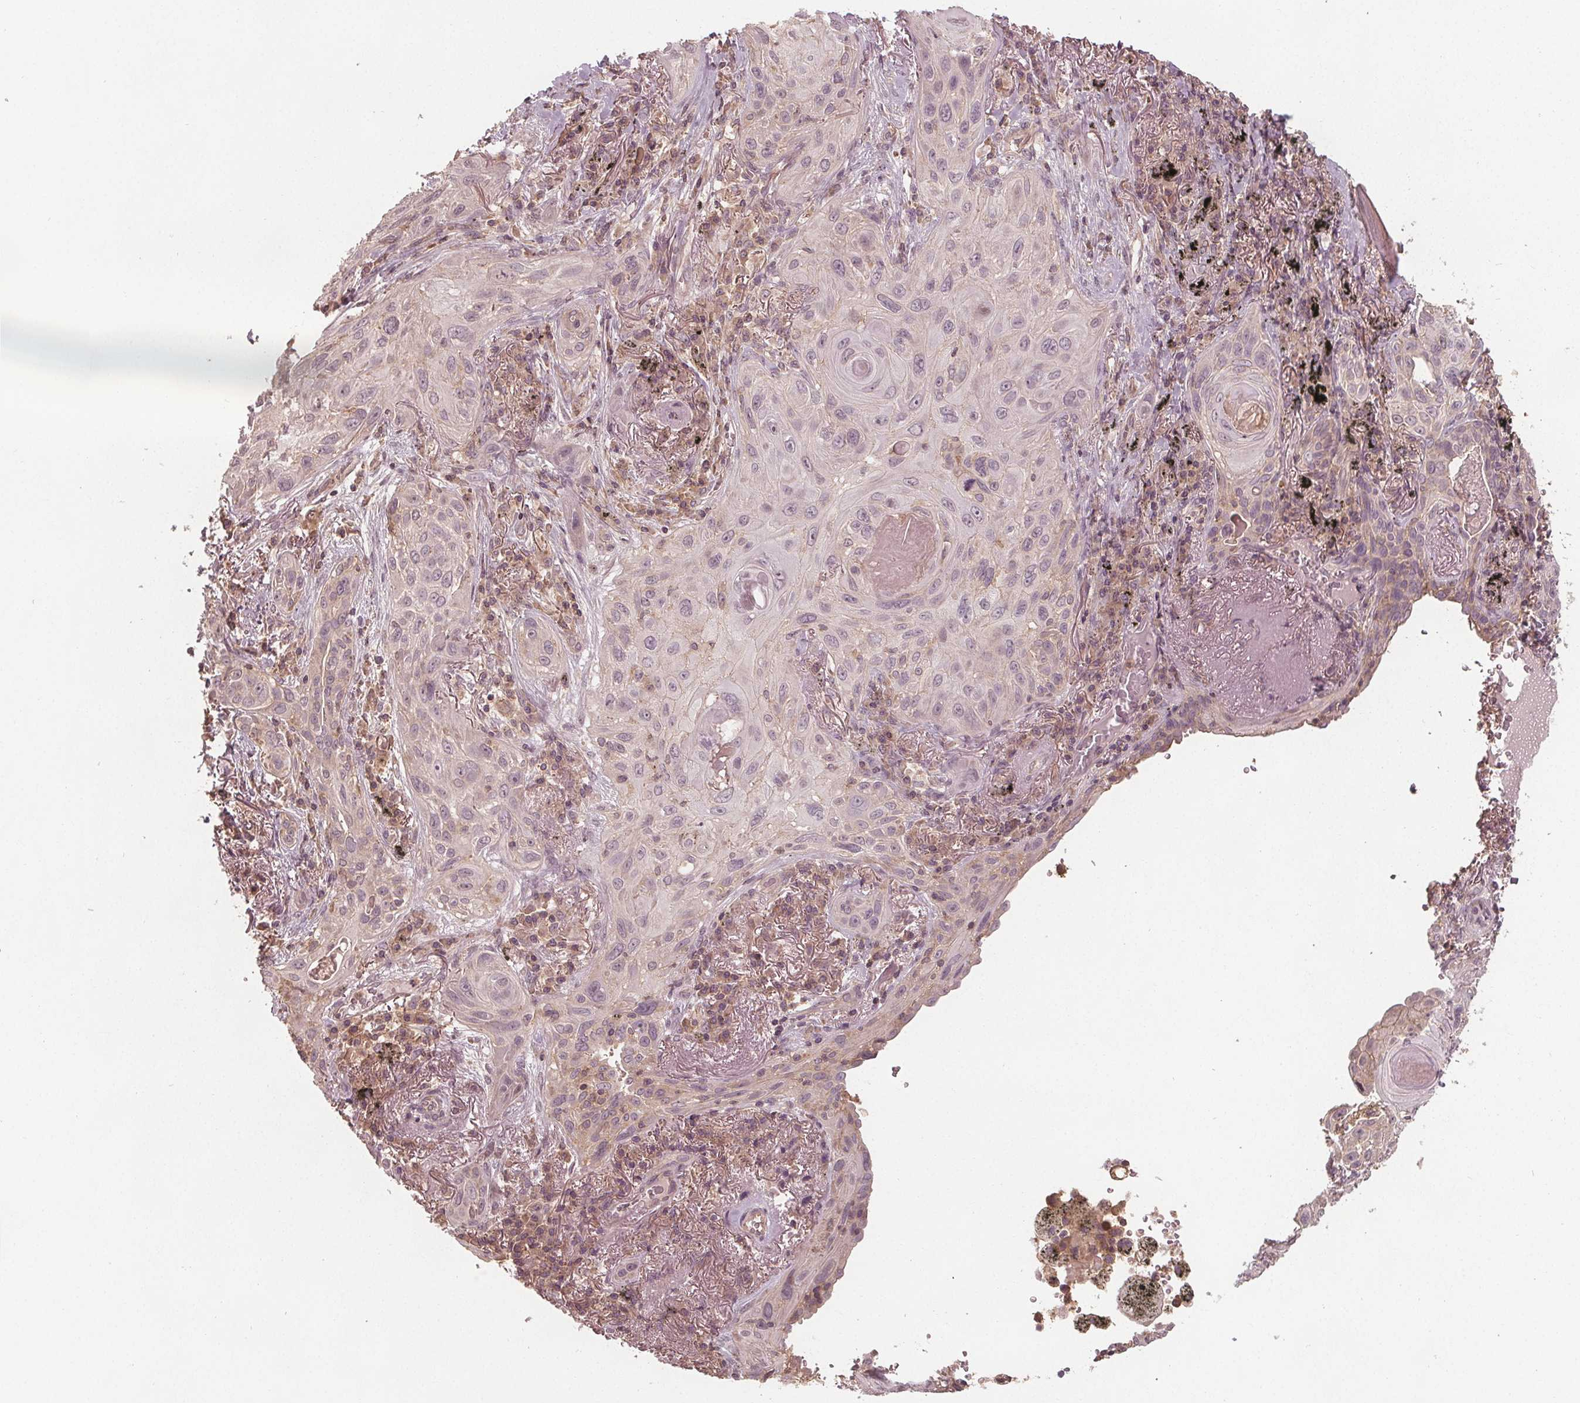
{"staining": {"intensity": "negative", "quantity": "none", "location": "none"}, "tissue": "lung cancer", "cell_type": "Tumor cells", "image_type": "cancer", "snomed": [{"axis": "morphology", "description": "Squamous cell carcinoma, NOS"}, {"axis": "topography", "description": "Lung"}], "caption": "Immunohistochemical staining of lung cancer (squamous cell carcinoma) exhibits no significant staining in tumor cells.", "gene": "GNB2", "patient": {"sex": "male", "age": 79}}